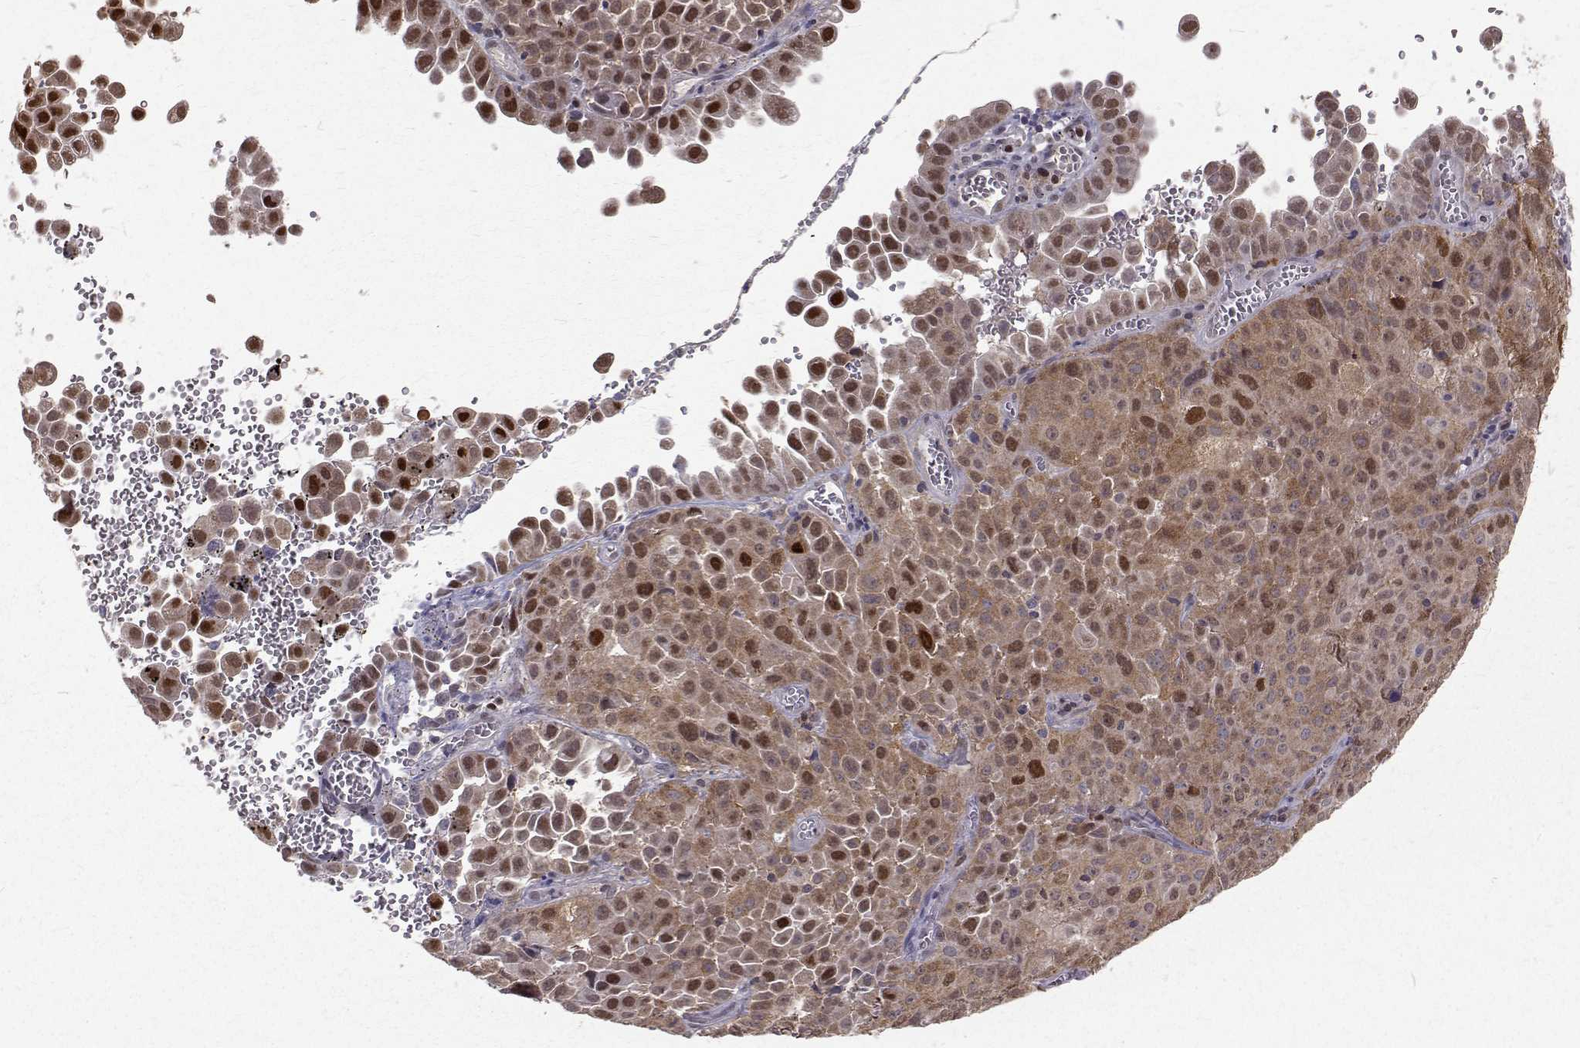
{"staining": {"intensity": "moderate", "quantity": ">75%", "location": "cytoplasmic/membranous,nuclear"}, "tissue": "cervical cancer", "cell_type": "Tumor cells", "image_type": "cancer", "snomed": [{"axis": "morphology", "description": "Squamous cell carcinoma, NOS"}, {"axis": "topography", "description": "Cervix"}], "caption": "Protein analysis of cervical squamous cell carcinoma tissue demonstrates moderate cytoplasmic/membranous and nuclear staining in approximately >75% of tumor cells. Nuclei are stained in blue.", "gene": "NIF3L1", "patient": {"sex": "female", "age": 55}}